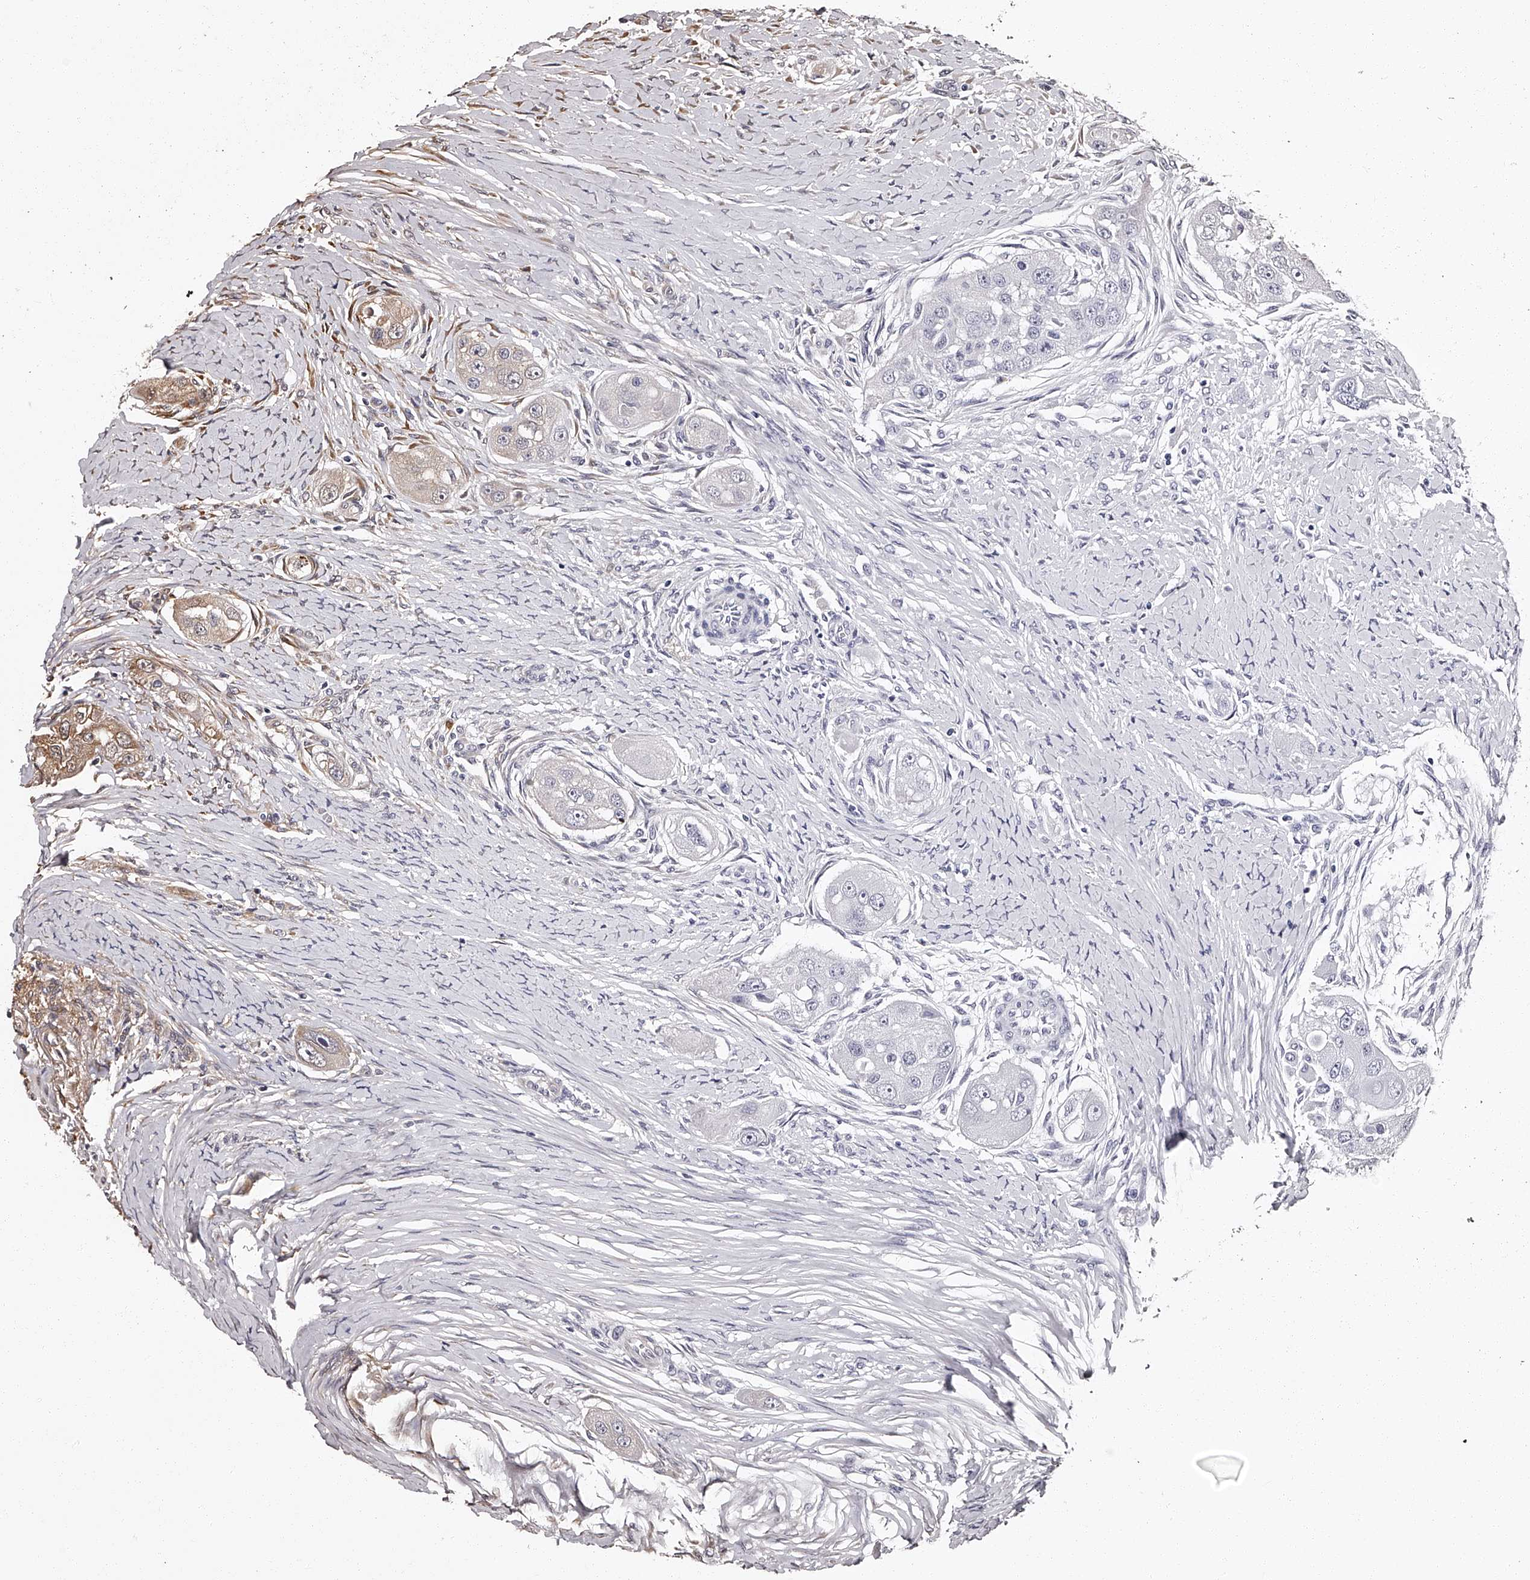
{"staining": {"intensity": "moderate", "quantity": "25%-75%", "location": "cytoplasmic/membranous"}, "tissue": "head and neck cancer", "cell_type": "Tumor cells", "image_type": "cancer", "snomed": [{"axis": "morphology", "description": "Normal tissue, NOS"}, {"axis": "morphology", "description": "Squamous cell carcinoma, NOS"}, {"axis": "topography", "description": "Skeletal muscle"}, {"axis": "topography", "description": "Head-Neck"}], "caption": "Protein analysis of squamous cell carcinoma (head and neck) tissue shows moderate cytoplasmic/membranous expression in about 25%-75% of tumor cells.", "gene": "RSC1A1", "patient": {"sex": "male", "age": 51}}